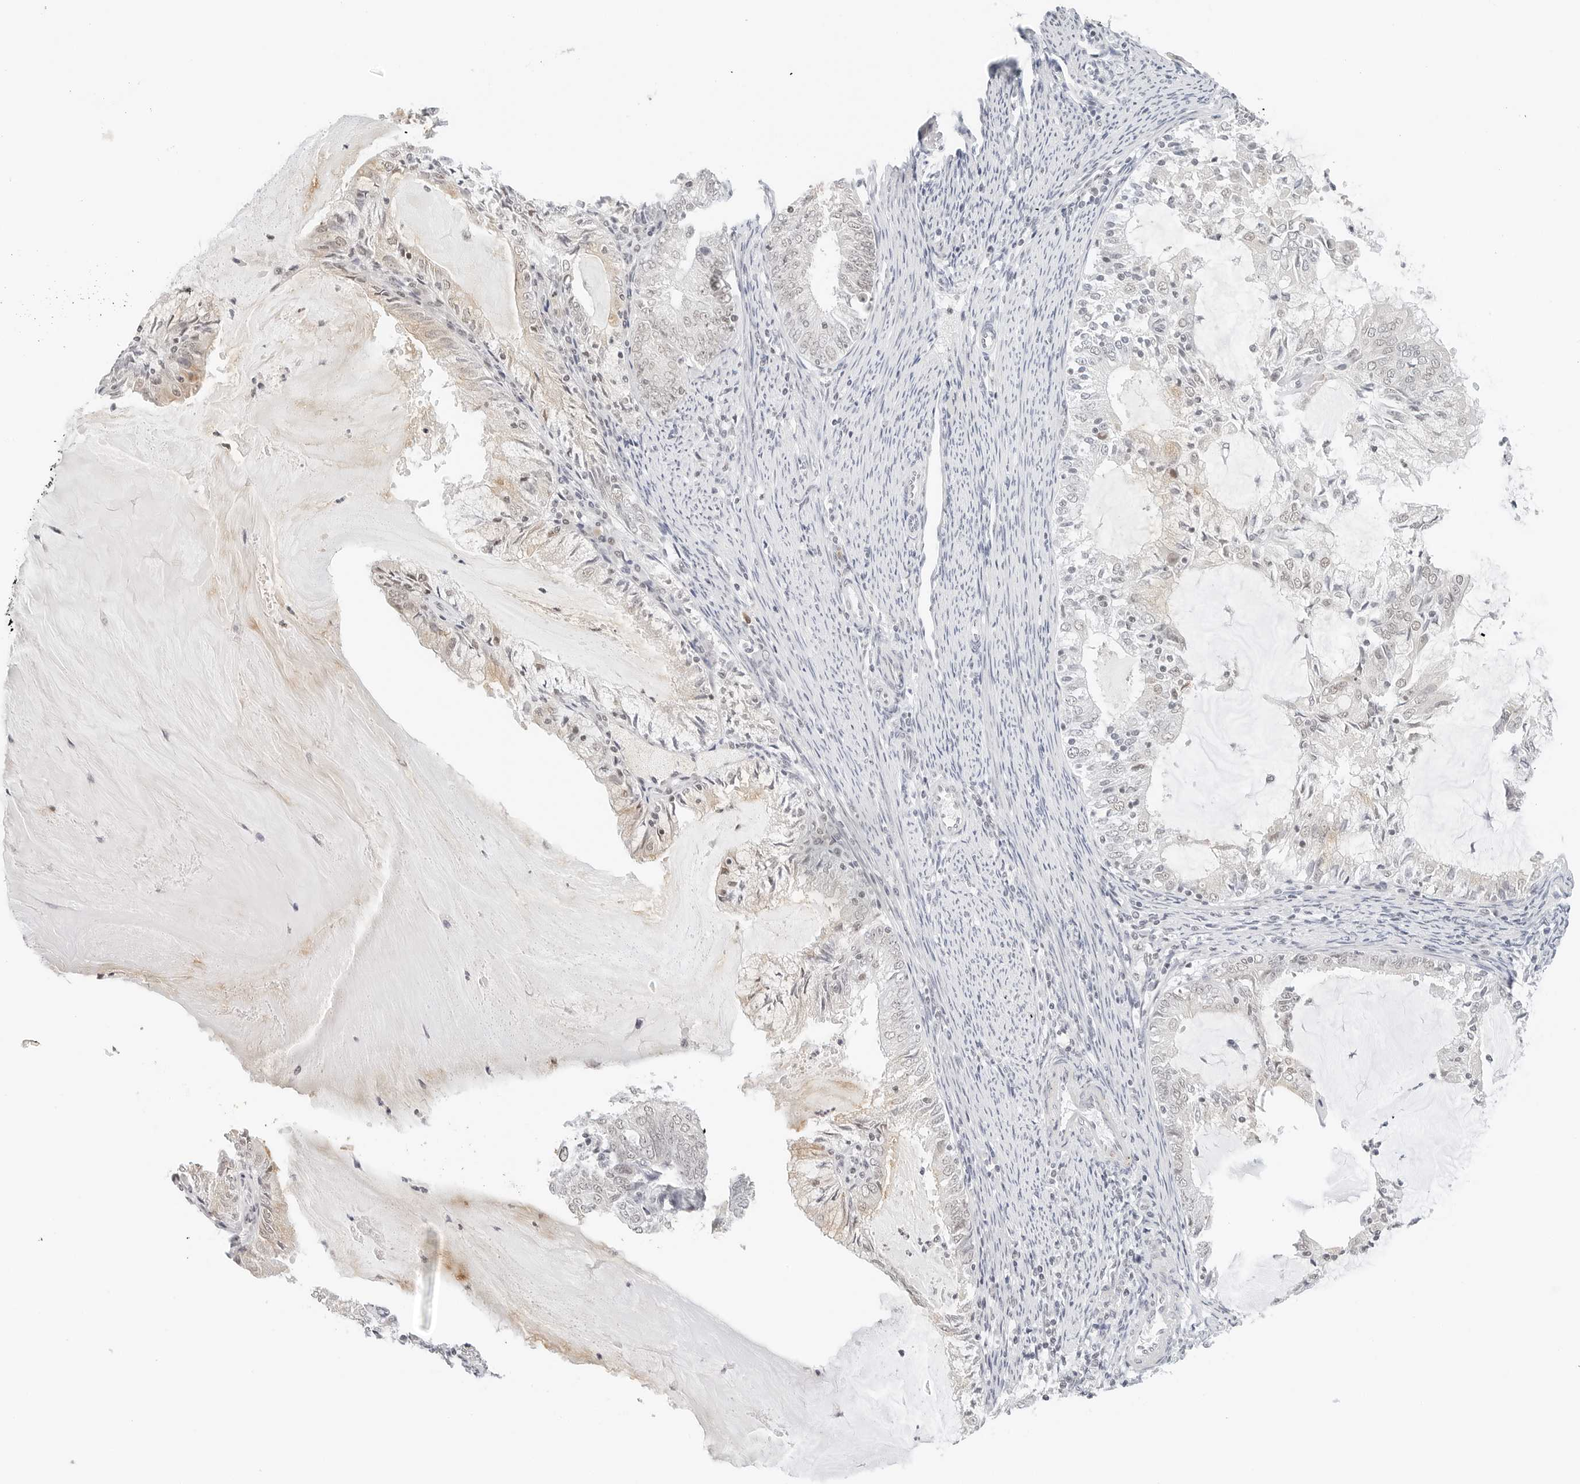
{"staining": {"intensity": "weak", "quantity": "<25%", "location": "cytoplasmic/membranous"}, "tissue": "endometrial cancer", "cell_type": "Tumor cells", "image_type": "cancer", "snomed": [{"axis": "morphology", "description": "Adenocarcinoma, NOS"}, {"axis": "topography", "description": "Endometrium"}], "caption": "This photomicrograph is of endometrial cancer stained with IHC to label a protein in brown with the nuclei are counter-stained blue. There is no positivity in tumor cells. (DAB (3,3'-diaminobenzidine) immunohistochemistry (IHC) visualized using brightfield microscopy, high magnification).", "gene": "NEO1", "patient": {"sex": "female", "age": 57}}